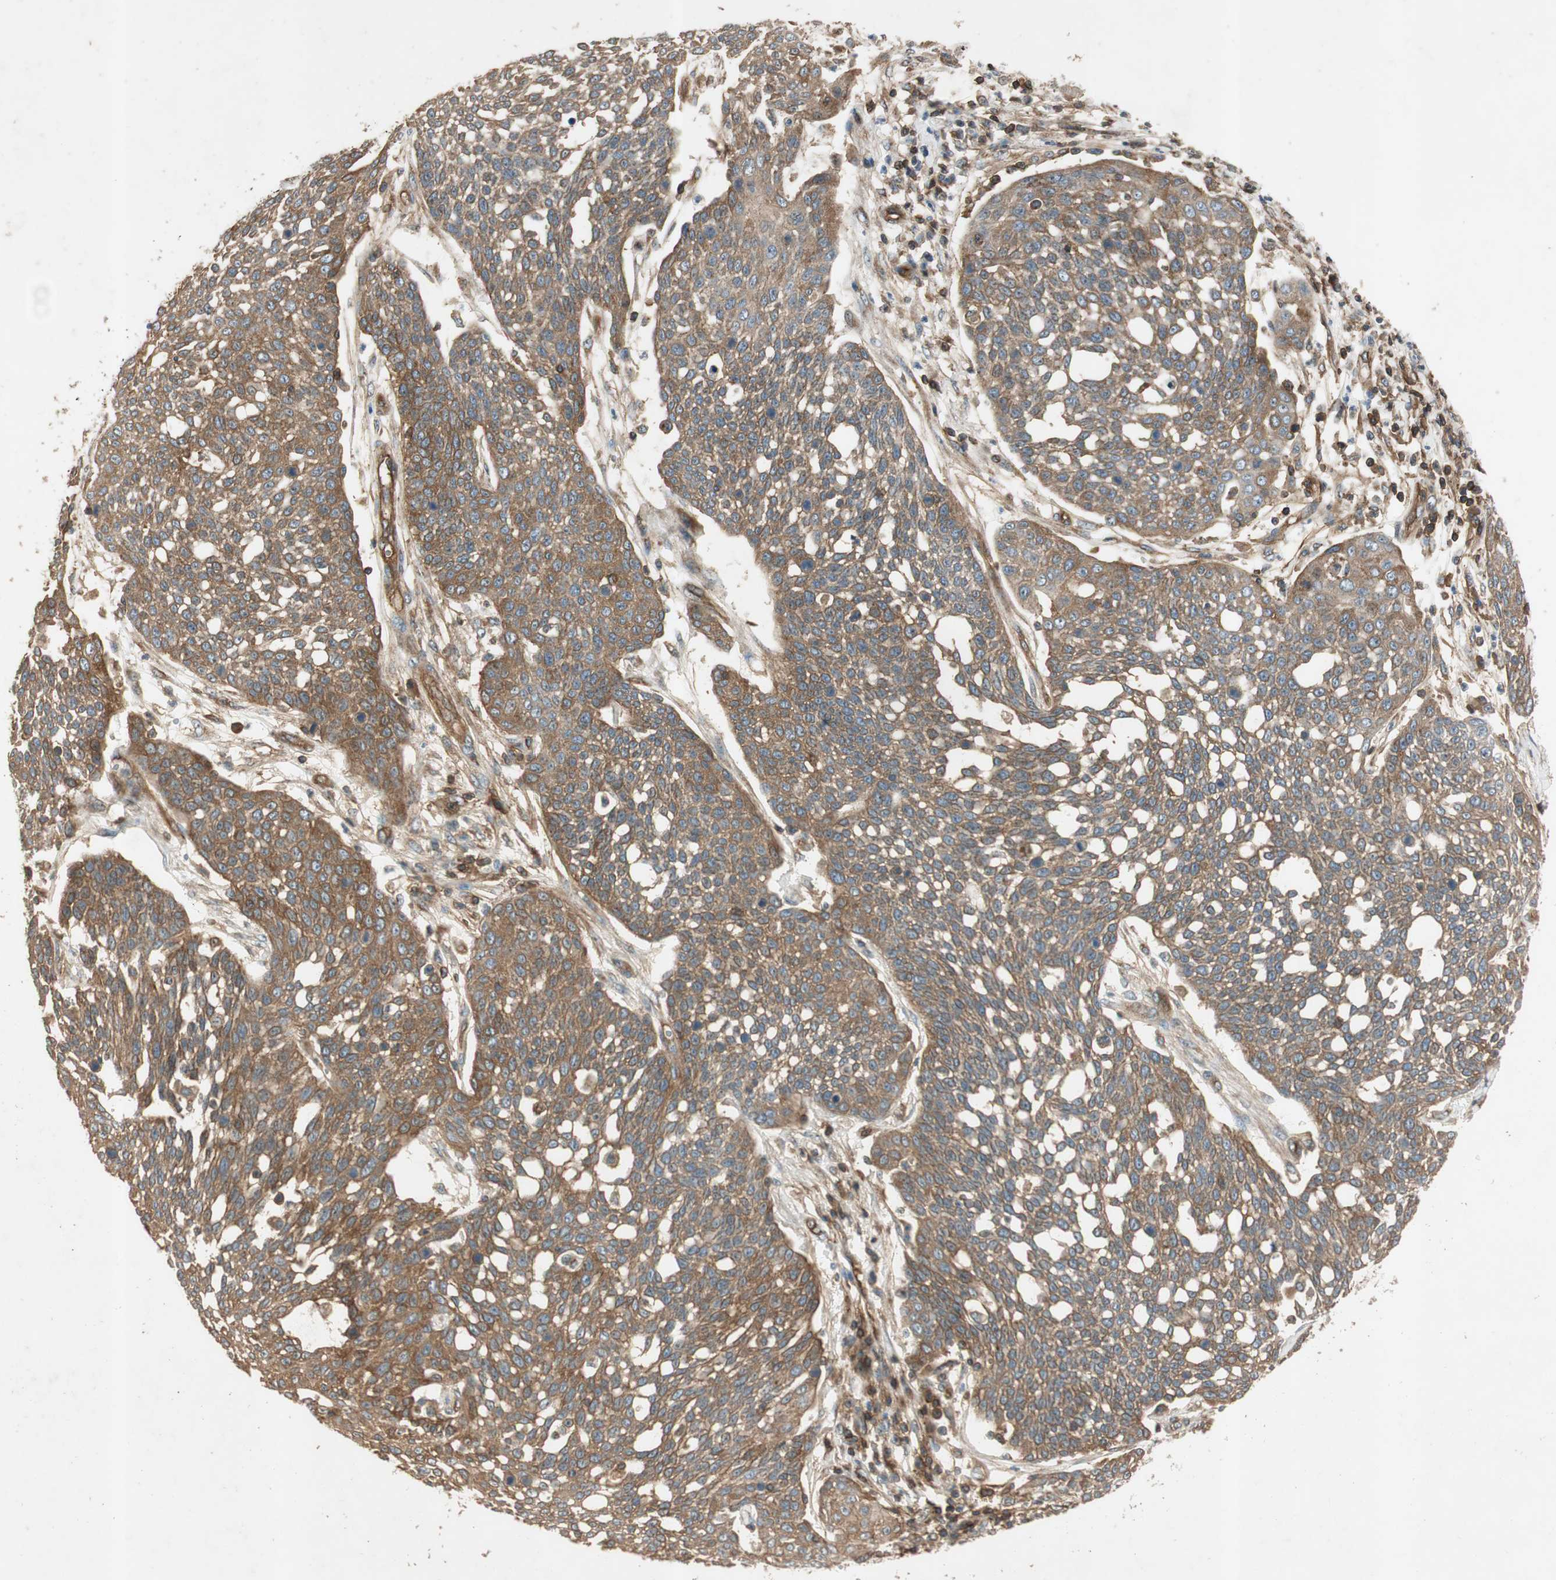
{"staining": {"intensity": "moderate", "quantity": ">75%", "location": "cytoplasmic/membranous"}, "tissue": "cervical cancer", "cell_type": "Tumor cells", "image_type": "cancer", "snomed": [{"axis": "morphology", "description": "Squamous cell carcinoma, NOS"}, {"axis": "topography", "description": "Cervix"}], "caption": "Squamous cell carcinoma (cervical) was stained to show a protein in brown. There is medium levels of moderate cytoplasmic/membranous expression in about >75% of tumor cells.", "gene": "BTN3A3", "patient": {"sex": "female", "age": 34}}